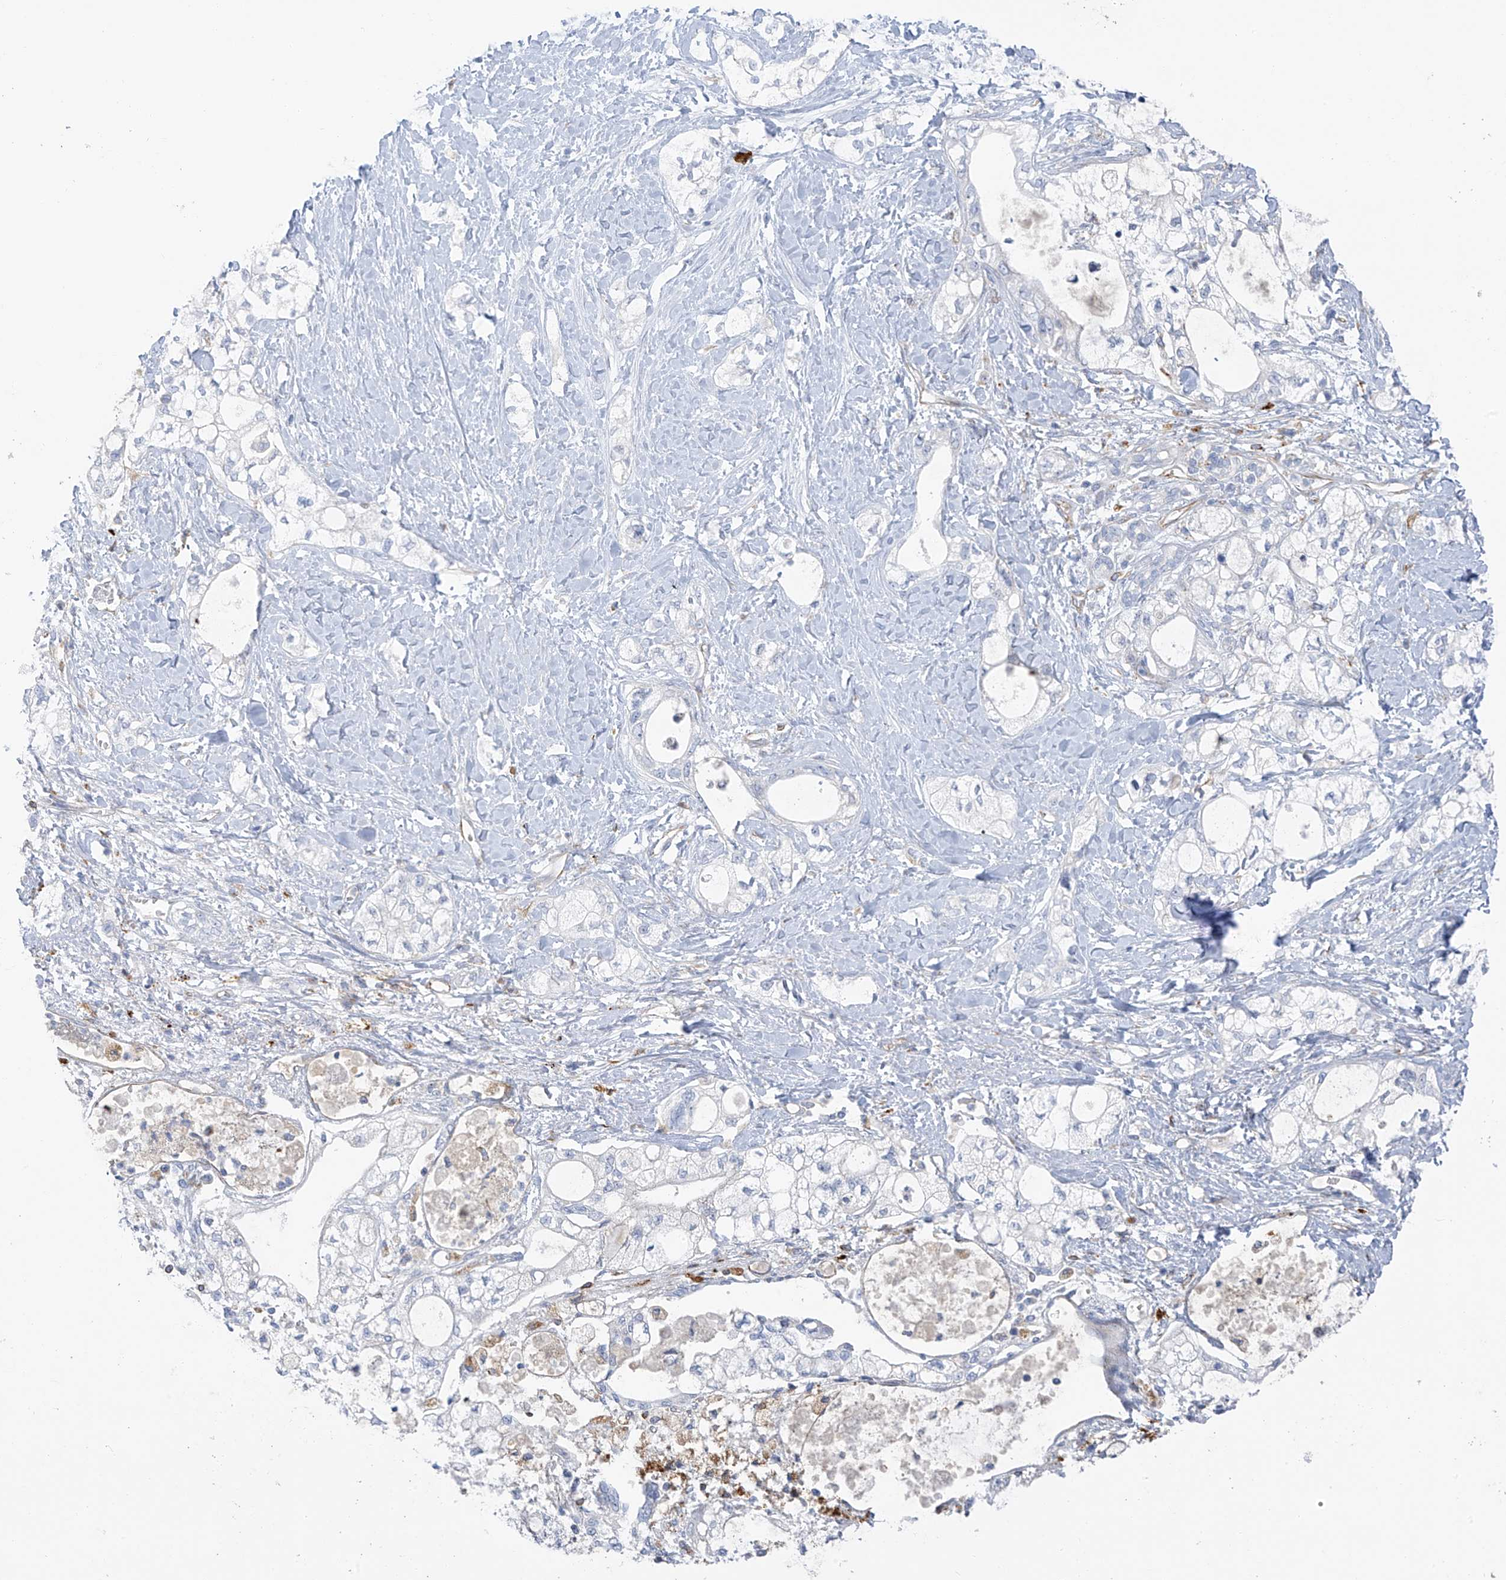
{"staining": {"intensity": "negative", "quantity": "none", "location": "none"}, "tissue": "pancreatic cancer", "cell_type": "Tumor cells", "image_type": "cancer", "snomed": [{"axis": "morphology", "description": "Adenocarcinoma, NOS"}, {"axis": "topography", "description": "Pancreas"}], "caption": "Immunohistochemistry (IHC) histopathology image of human pancreatic adenocarcinoma stained for a protein (brown), which reveals no positivity in tumor cells.", "gene": "TAL2", "patient": {"sex": "male", "age": 70}}